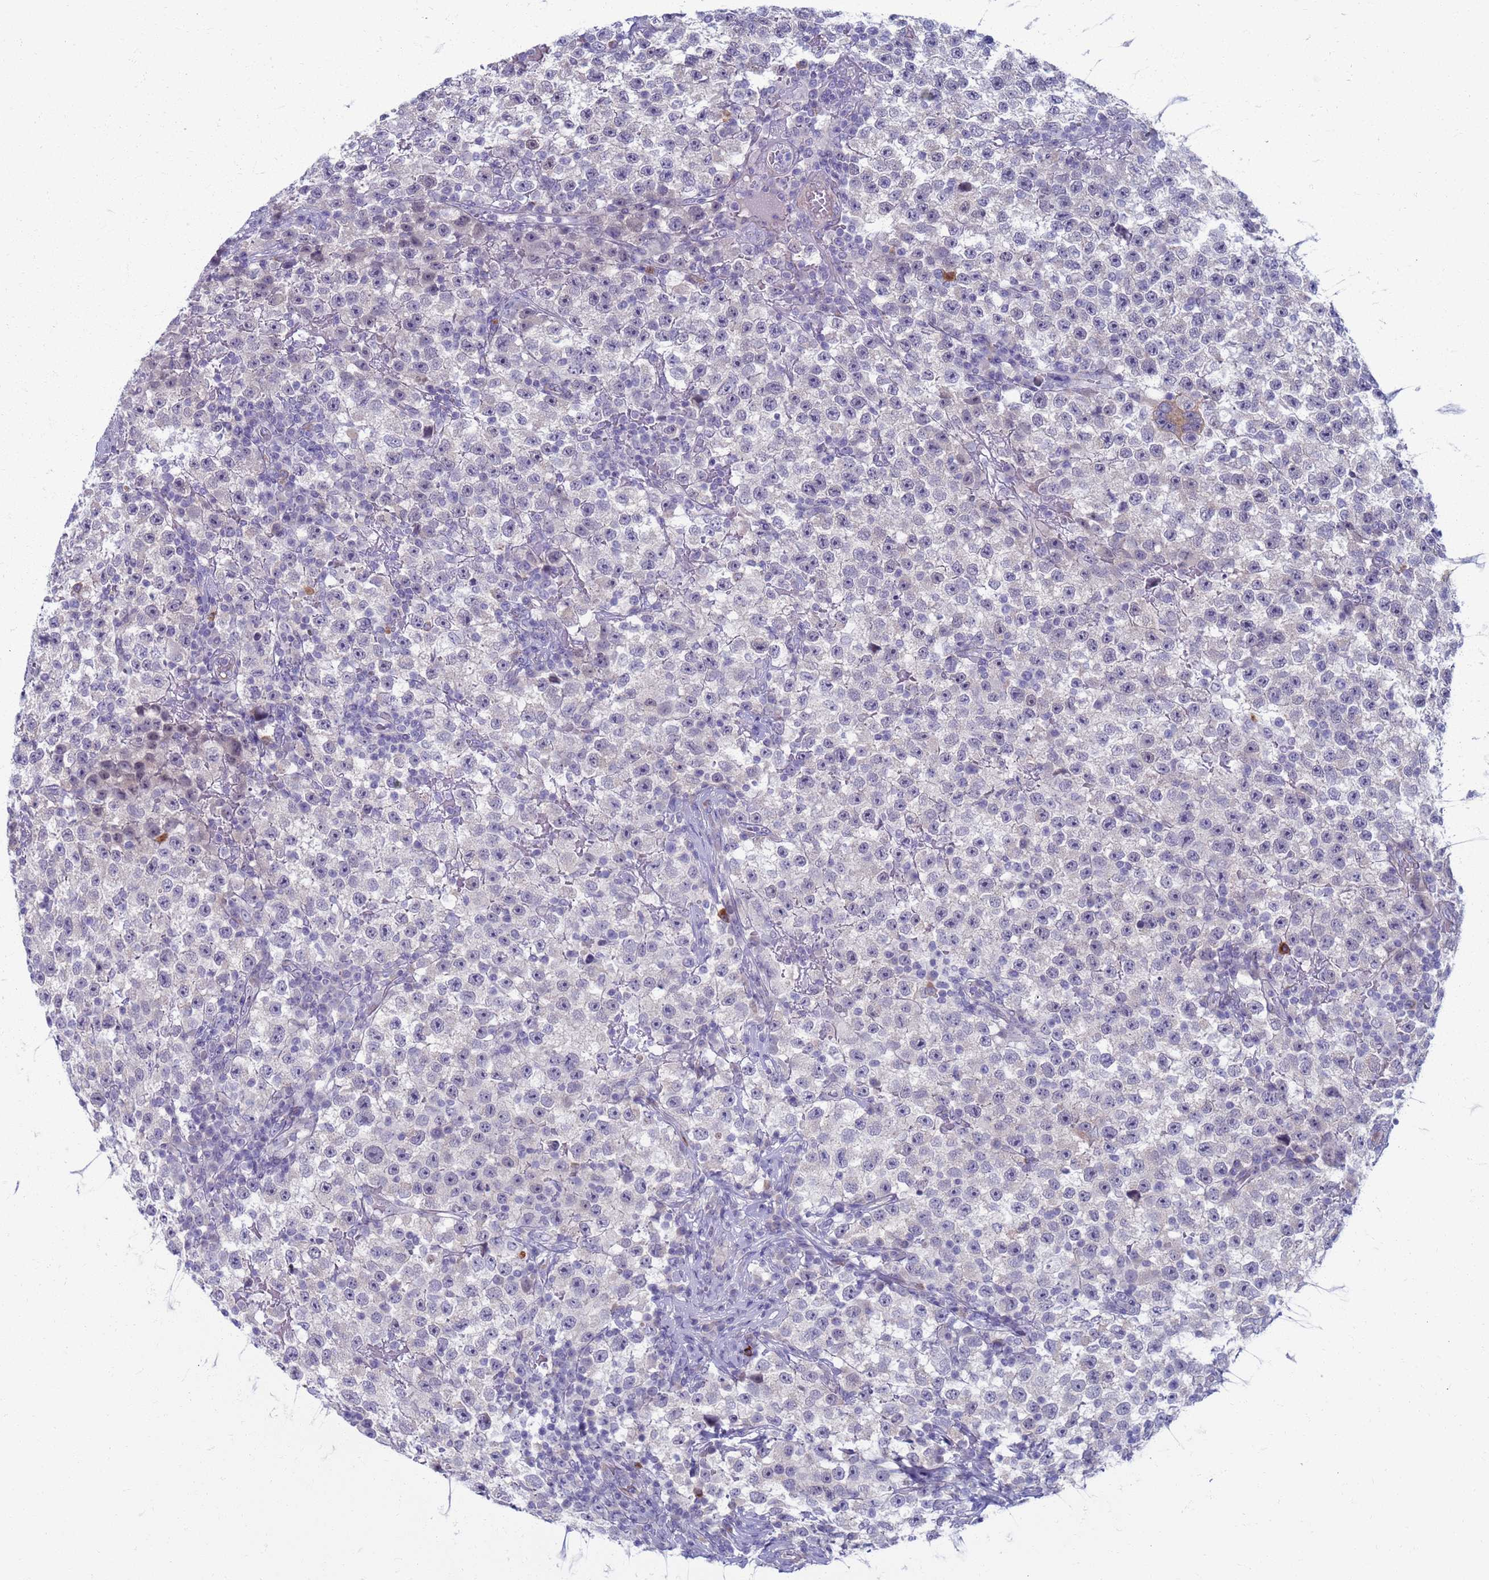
{"staining": {"intensity": "negative", "quantity": "none", "location": "none"}, "tissue": "testis cancer", "cell_type": "Tumor cells", "image_type": "cancer", "snomed": [{"axis": "morphology", "description": "Seminoma, NOS"}, {"axis": "topography", "description": "Testis"}], "caption": "The immunohistochemistry (IHC) photomicrograph has no significant expression in tumor cells of testis cancer tissue. (Brightfield microscopy of DAB immunohistochemistry at high magnification).", "gene": "CLCA2", "patient": {"sex": "male", "age": 22}}